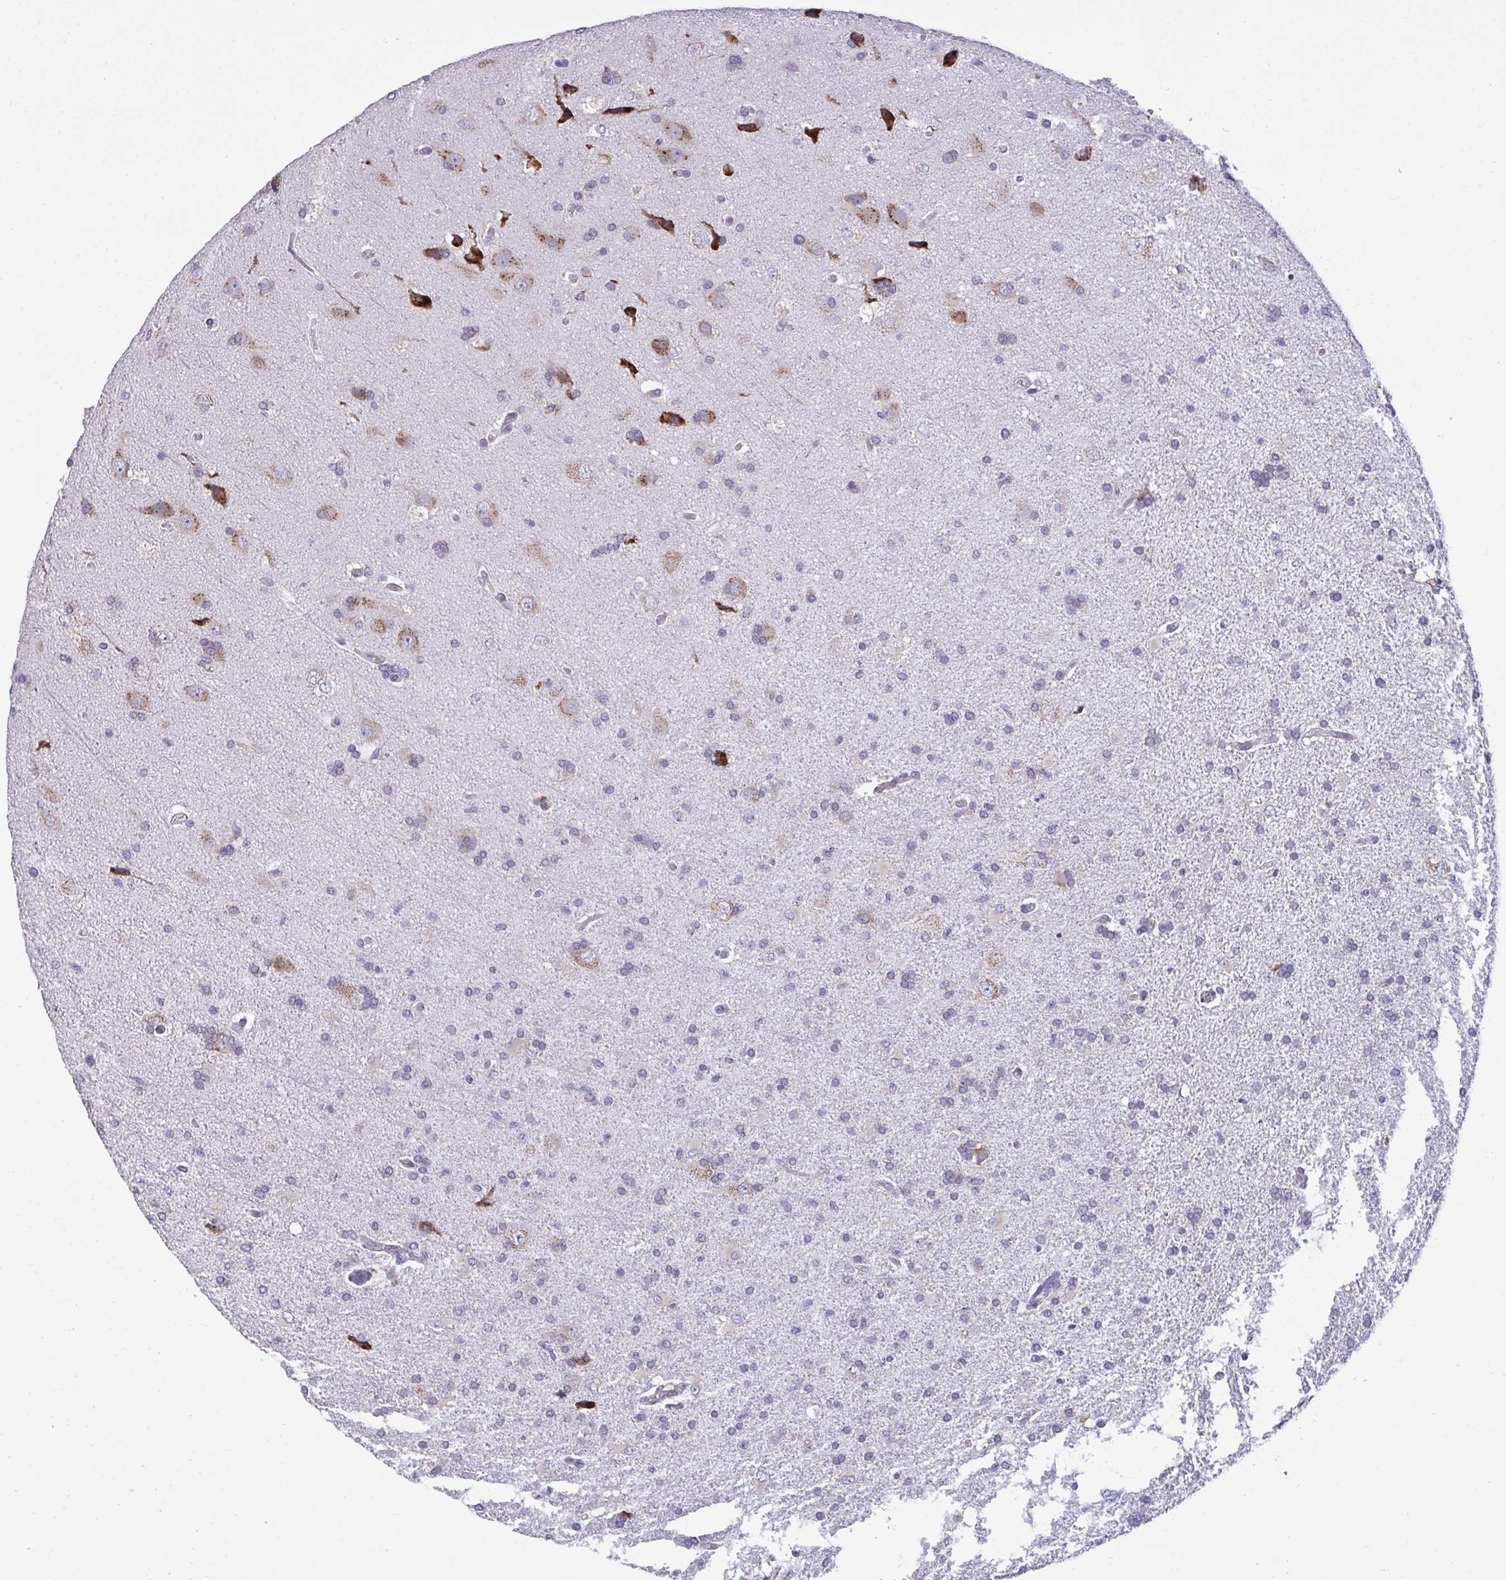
{"staining": {"intensity": "negative", "quantity": "none", "location": "none"}, "tissue": "glioma", "cell_type": "Tumor cells", "image_type": "cancer", "snomed": [{"axis": "morphology", "description": "Glioma, malignant, High grade"}, {"axis": "topography", "description": "Brain"}], "caption": "Tumor cells are negative for protein expression in human malignant glioma (high-grade). (DAB (3,3'-diaminobenzidine) IHC with hematoxylin counter stain).", "gene": "RPS15", "patient": {"sex": "male", "age": 68}}